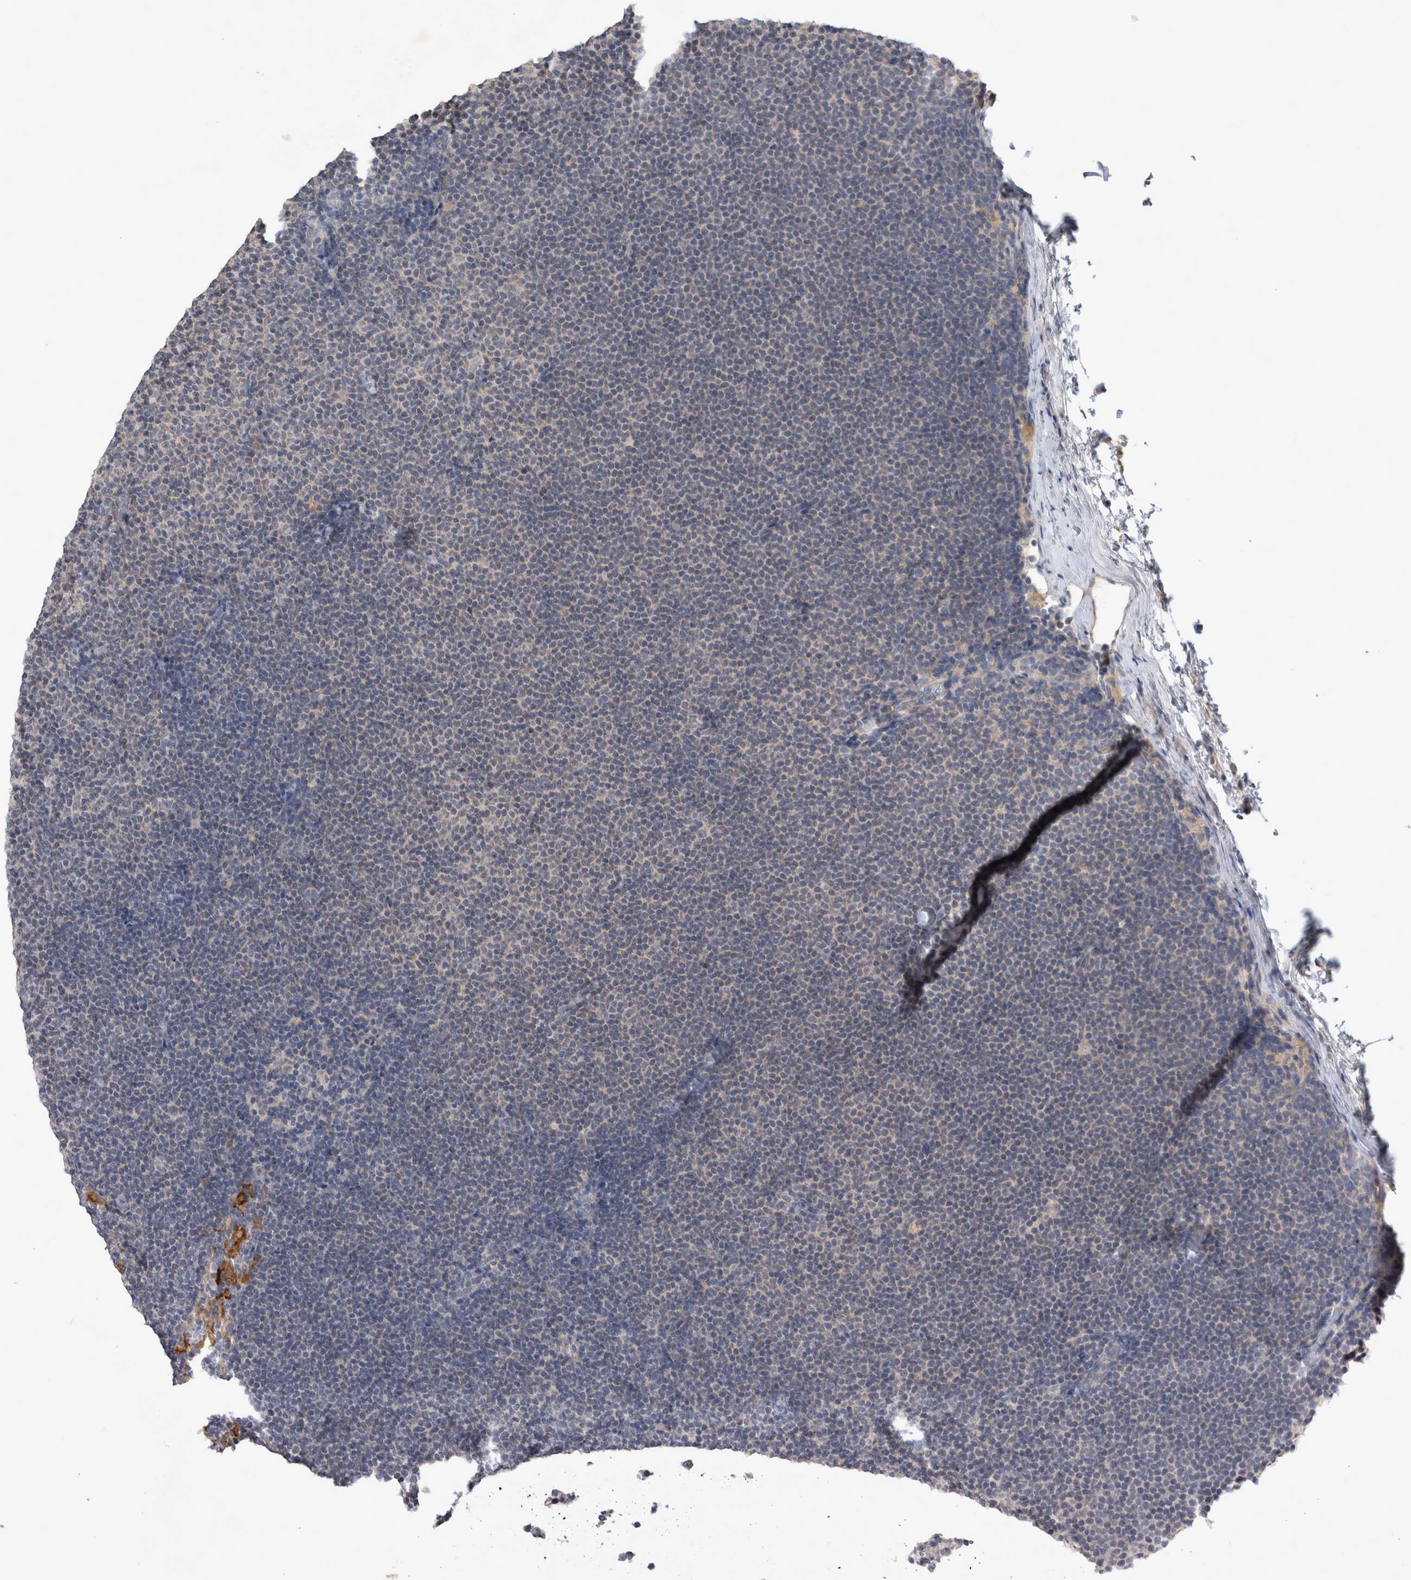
{"staining": {"intensity": "negative", "quantity": "none", "location": "none"}, "tissue": "lymphoma", "cell_type": "Tumor cells", "image_type": "cancer", "snomed": [{"axis": "morphology", "description": "Malignant lymphoma, non-Hodgkin's type, Low grade"}, {"axis": "topography", "description": "Lymph node"}], "caption": "Immunohistochemistry histopathology image of human low-grade malignant lymphoma, non-Hodgkin's type stained for a protein (brown), which reveals no positivity in tumor cells. (Brightfield microscopy of DAB (3,3'-diaminobenzidine) immunohistochemistry at high magnification).", "gene": "SLC22A11", "patient": {"sex": "female", "age": 53}}